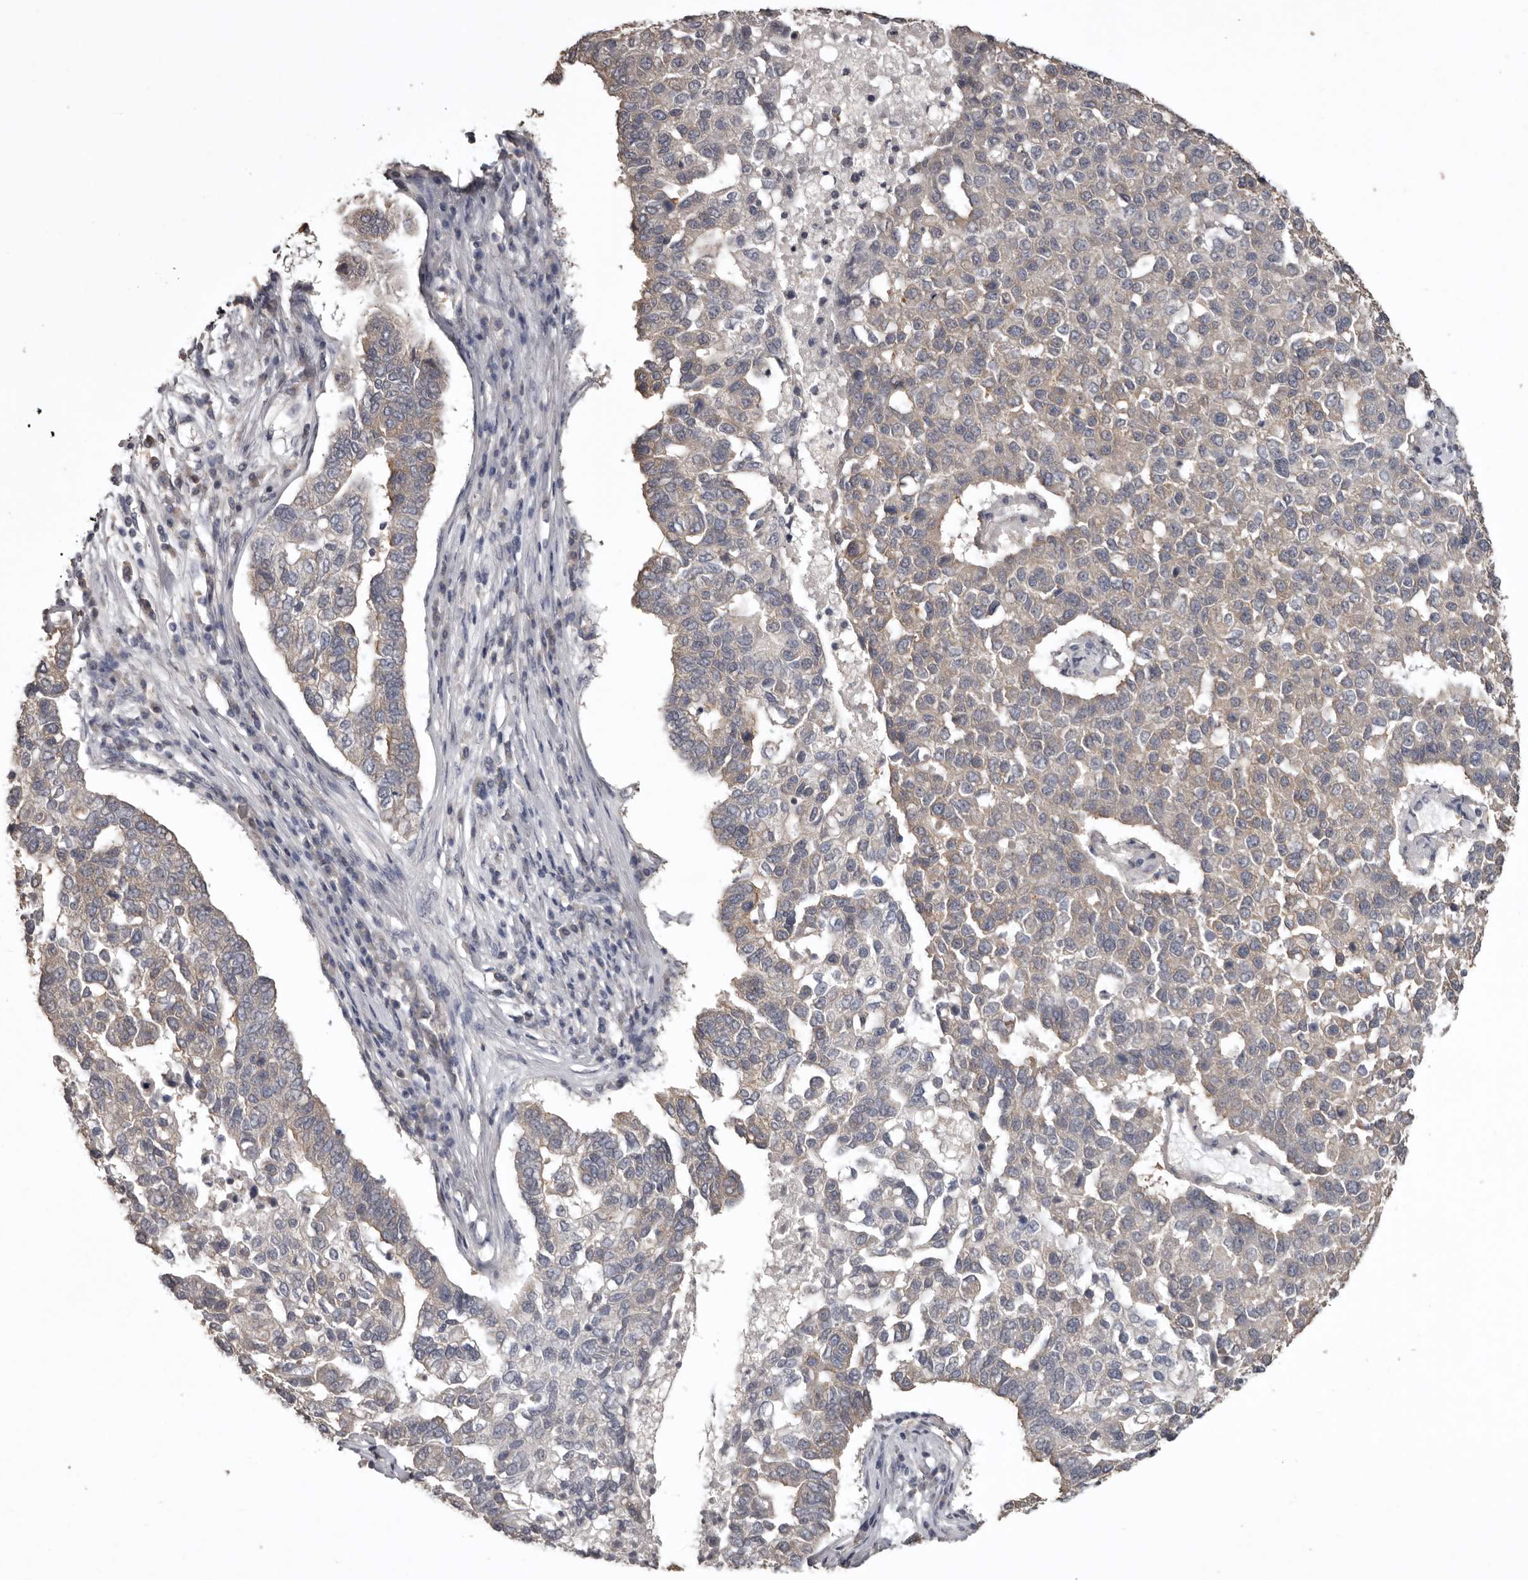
{"staining": {"intensity": "weak", "quantity": "25%-75%", "location": "cytoplasmic/membranous"}, "tissue": "pancreatic cancer", "cell_type": "Tumor cells", "image_type": "cancer", "snomed": [{"axis": "morphology", "description": "Adenocarcinoma, NOS"}, {"axis": "topography", "description": "Pancreas"}], "caption": "Protein expression analysis of human pancreatic adenocarcinoma reveals weak cytoplasmic/membranous positivity in approximately 25%-75% of tumor cells.", "gene": "DARS1", "patient": {"sex": "female", "age": 61}}